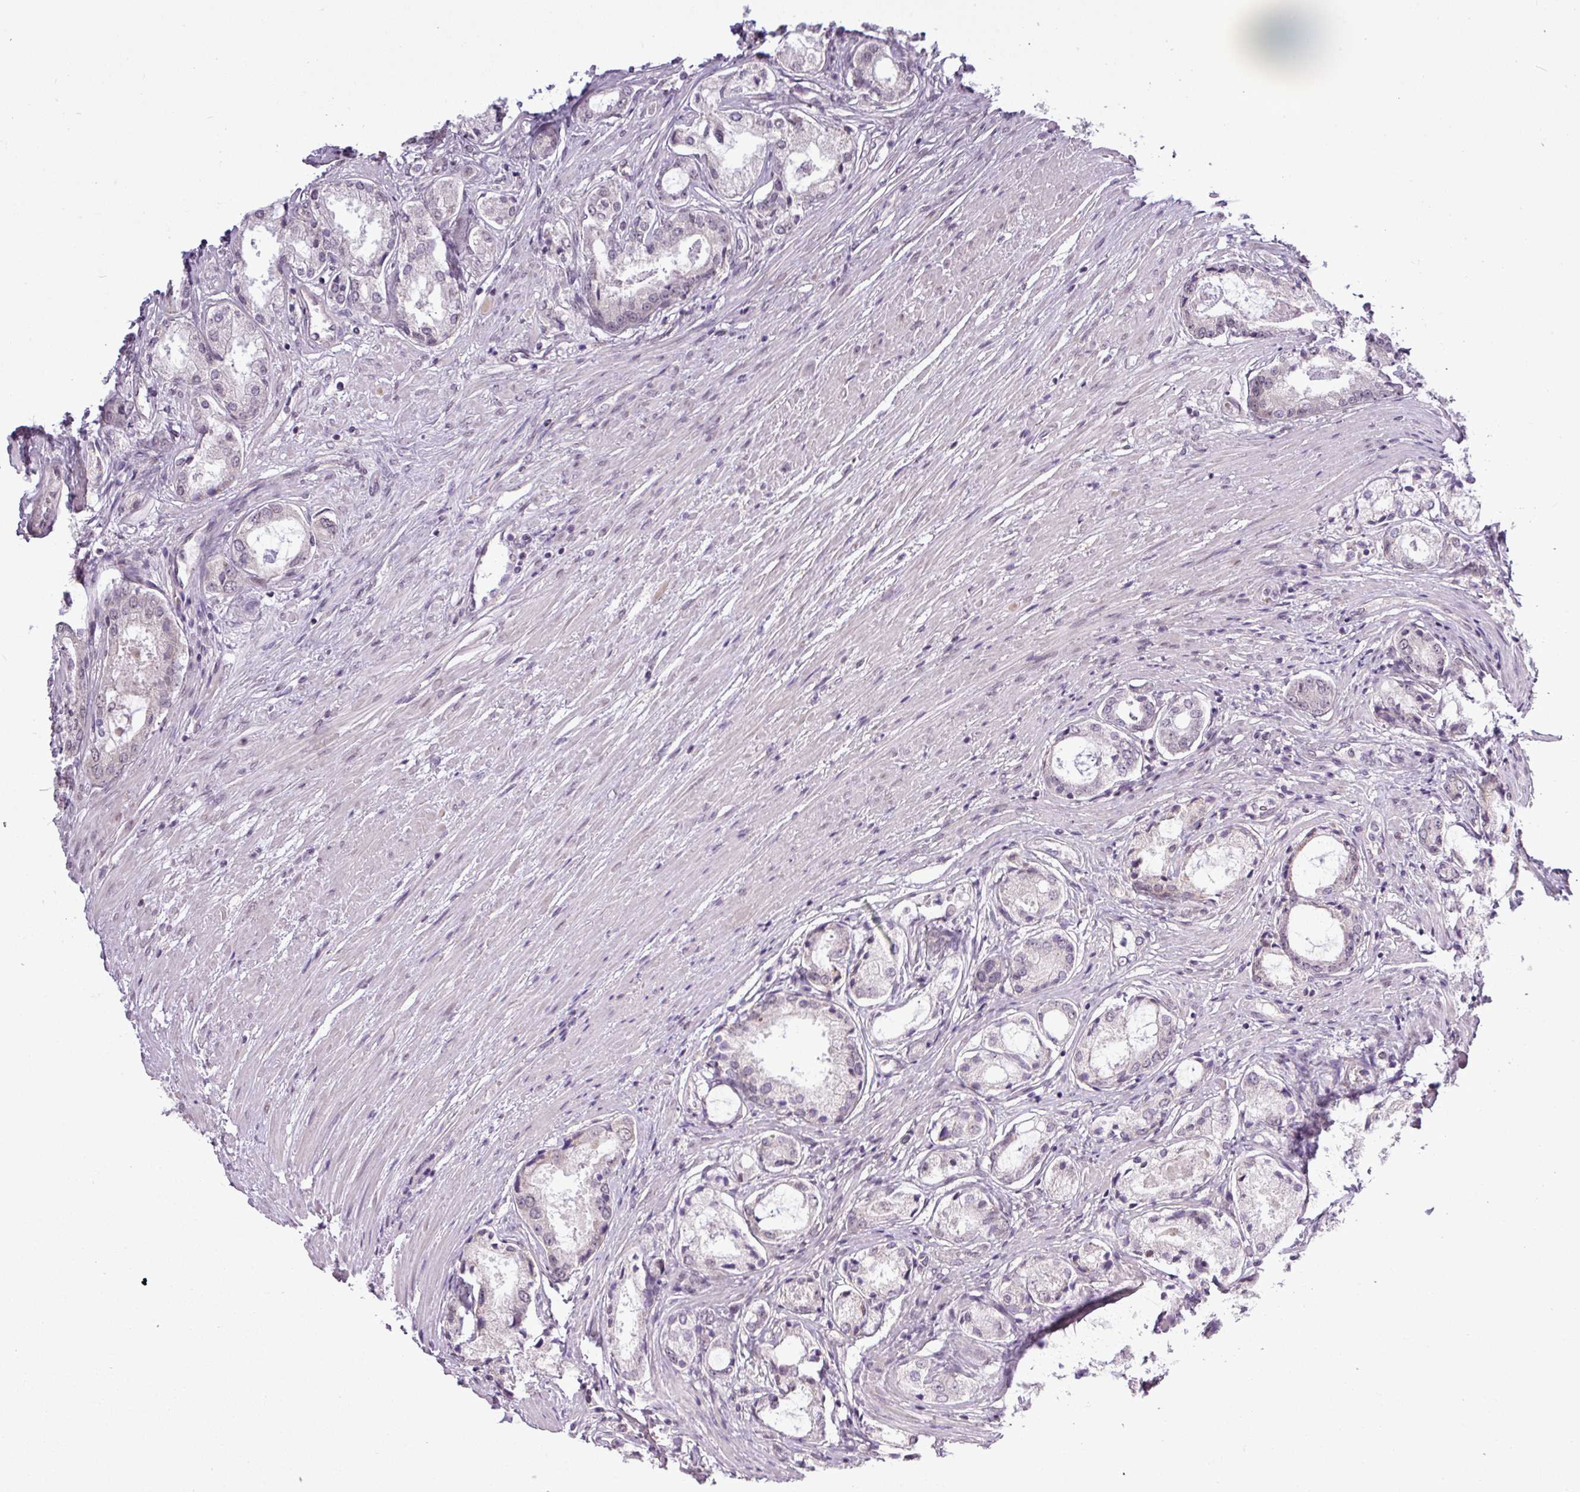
{"staining": {"intensity": "negative", "quantity": "none", "location": "none"}, "tissue": "prostate cancer", "cell_type": "Tumor cells", "image_type": "cancer", "snomed": [{"axis": "morphology", "description": "Adenocarcinoma, Low grade"}, {"axis": "topography", "description": "Prostate"}], "caption": "The histopathology image exhibits no significant positivity in tumor cells of adenocarcinoma (low-grade) (prostate).", "gene": "GPT2", "patient": {"sex": "male", "age": 68}}